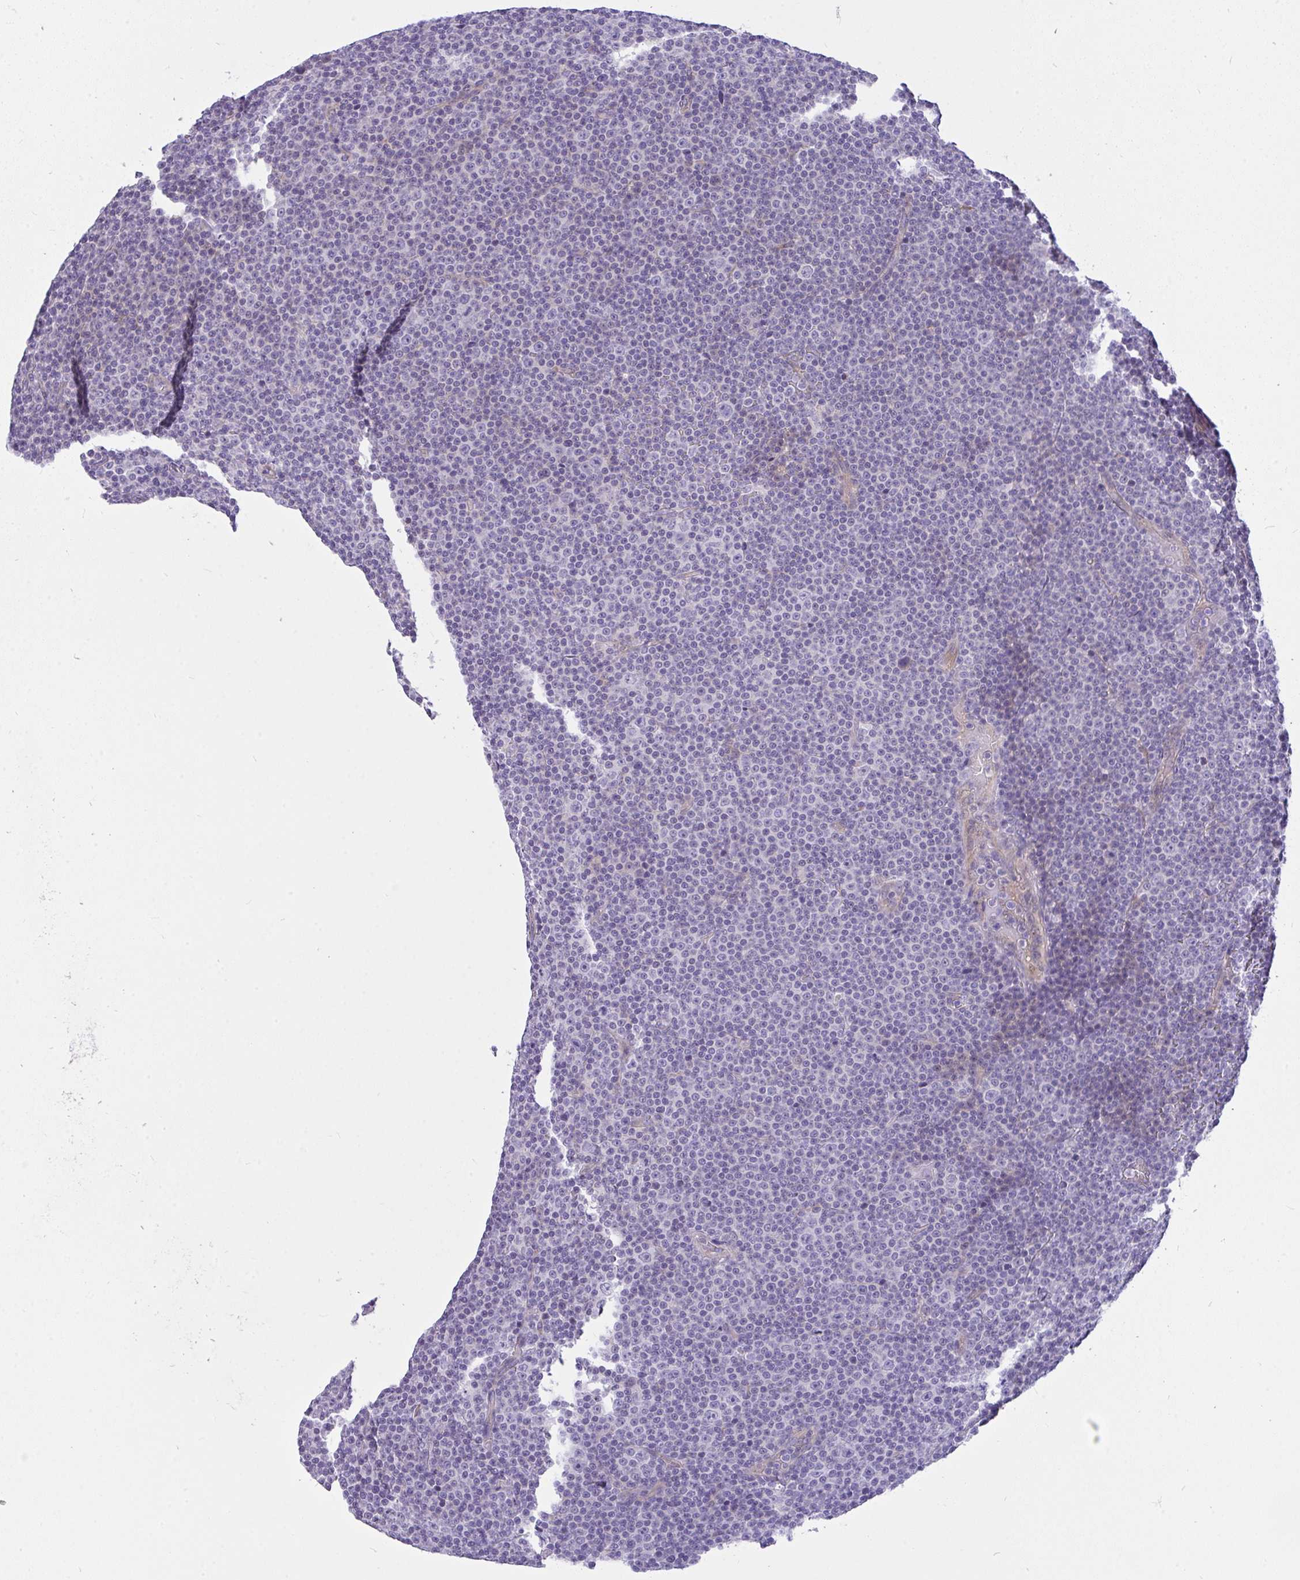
{"staining": {"intensity": "negative", "quantity": "none", "location": "none"}, "tissue": "lymphoma", "cell_type": "Tumor cells", "image_type": "cancer", "snomed": [{"axis": "morphology", "description": "Malignant lymphoma, non-Hodgkin's type, Low grade"}, {"axis": "topography", "description": "Lymph node"}], "caption": "Immunohistochemistry (IHC) image of human lymphoma stained for a protein (brown), which exhibits no staining in tumor cells.", "gene": "MOCS1", "patient": {"sex": "female", "age": 67}}